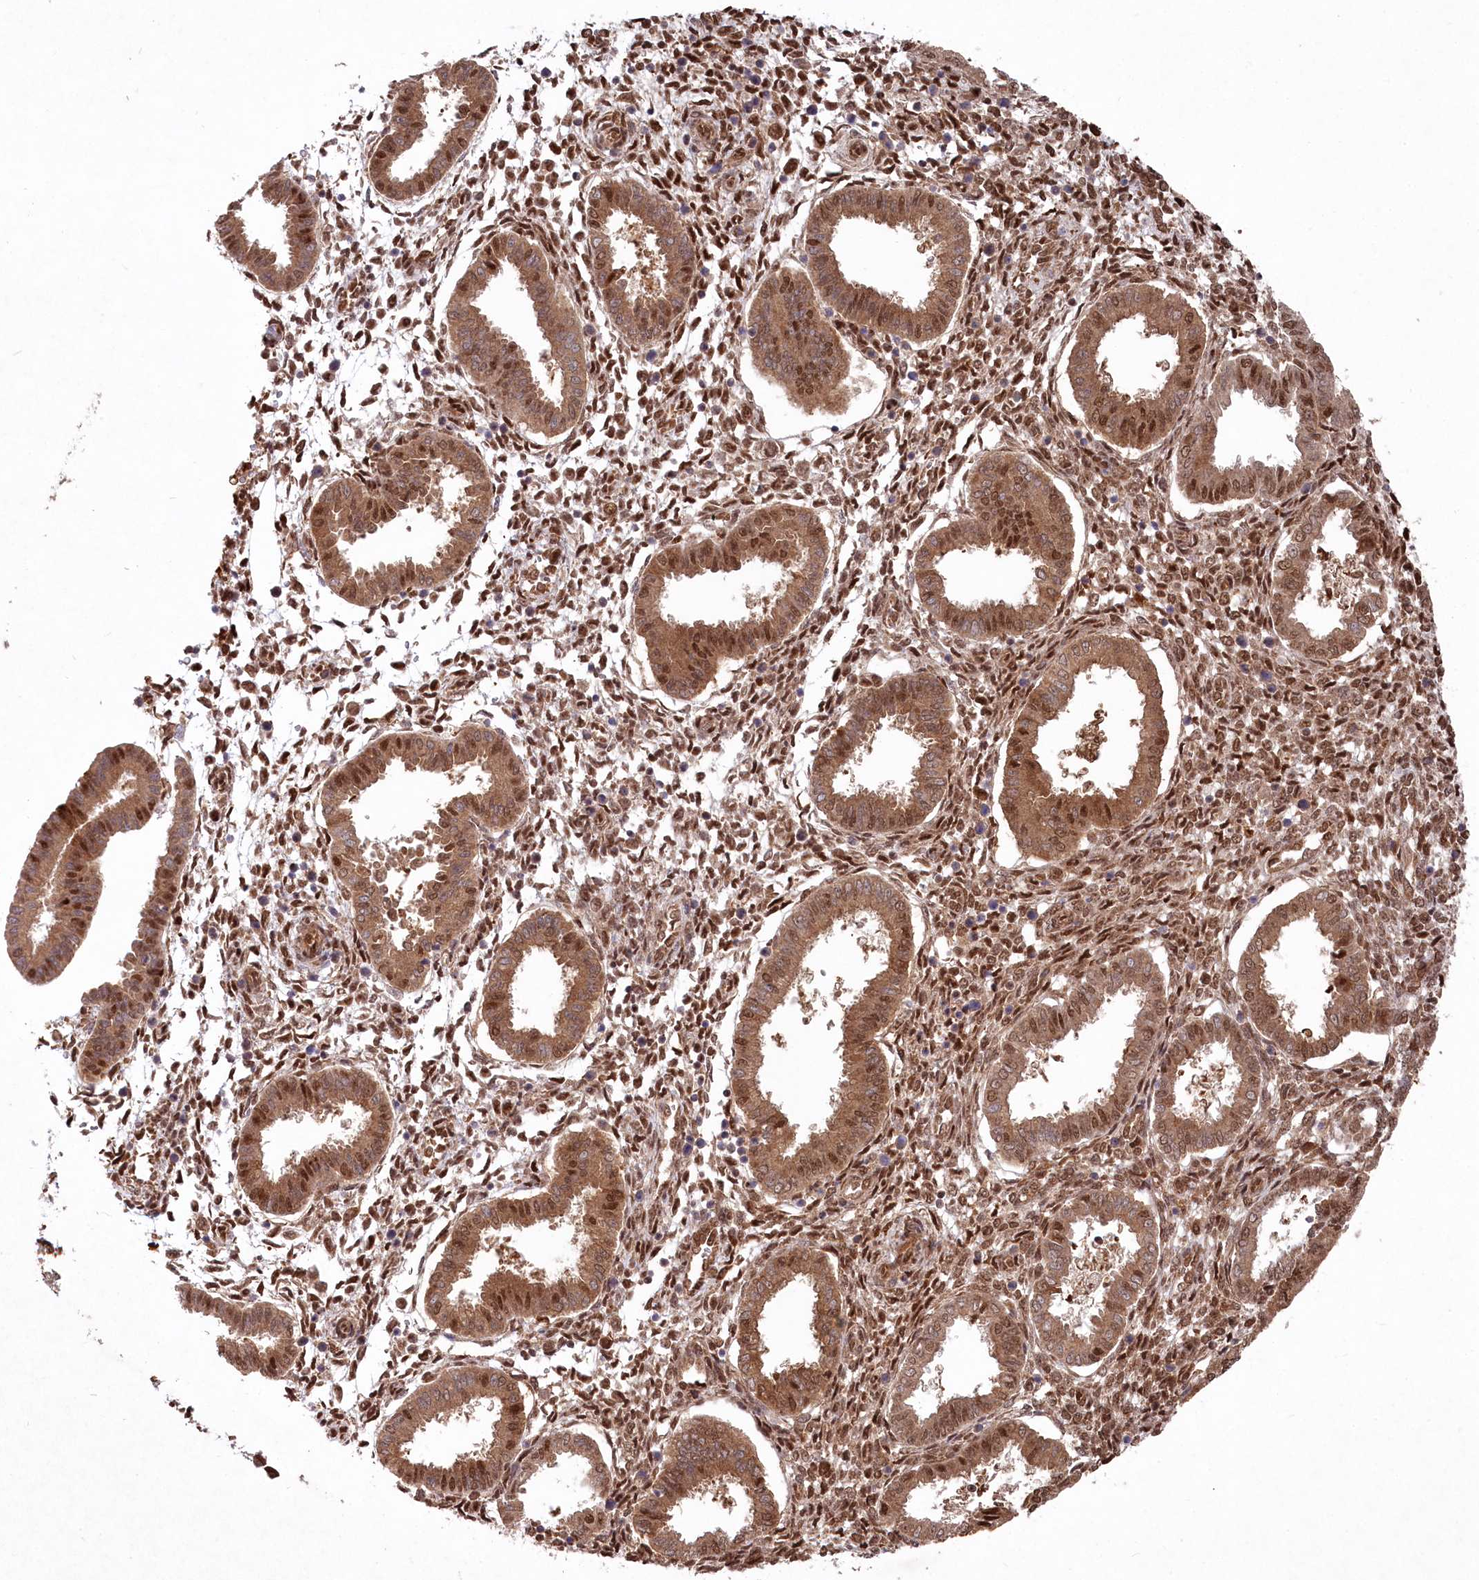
{"staining": {"intensity": "moderate", "quantity": ">75%", "location": "nuclear"}, "tissue": "endometrium", "cell_type": "Cells in endometrial stroma", "image_type": "normal", "snomed": [{"axis": "morphology", "description": "Normal tissue, NOS"}, {"axis": "topography", "description": "Endometrium"}], "caption": "A brown stain highlights moderate nuclear positivity of a protein in cells in endometrial stroma of unremarkable human endometrium.", "gene": "PSMA1", "patient": {"sex": "female", "age": 24}}